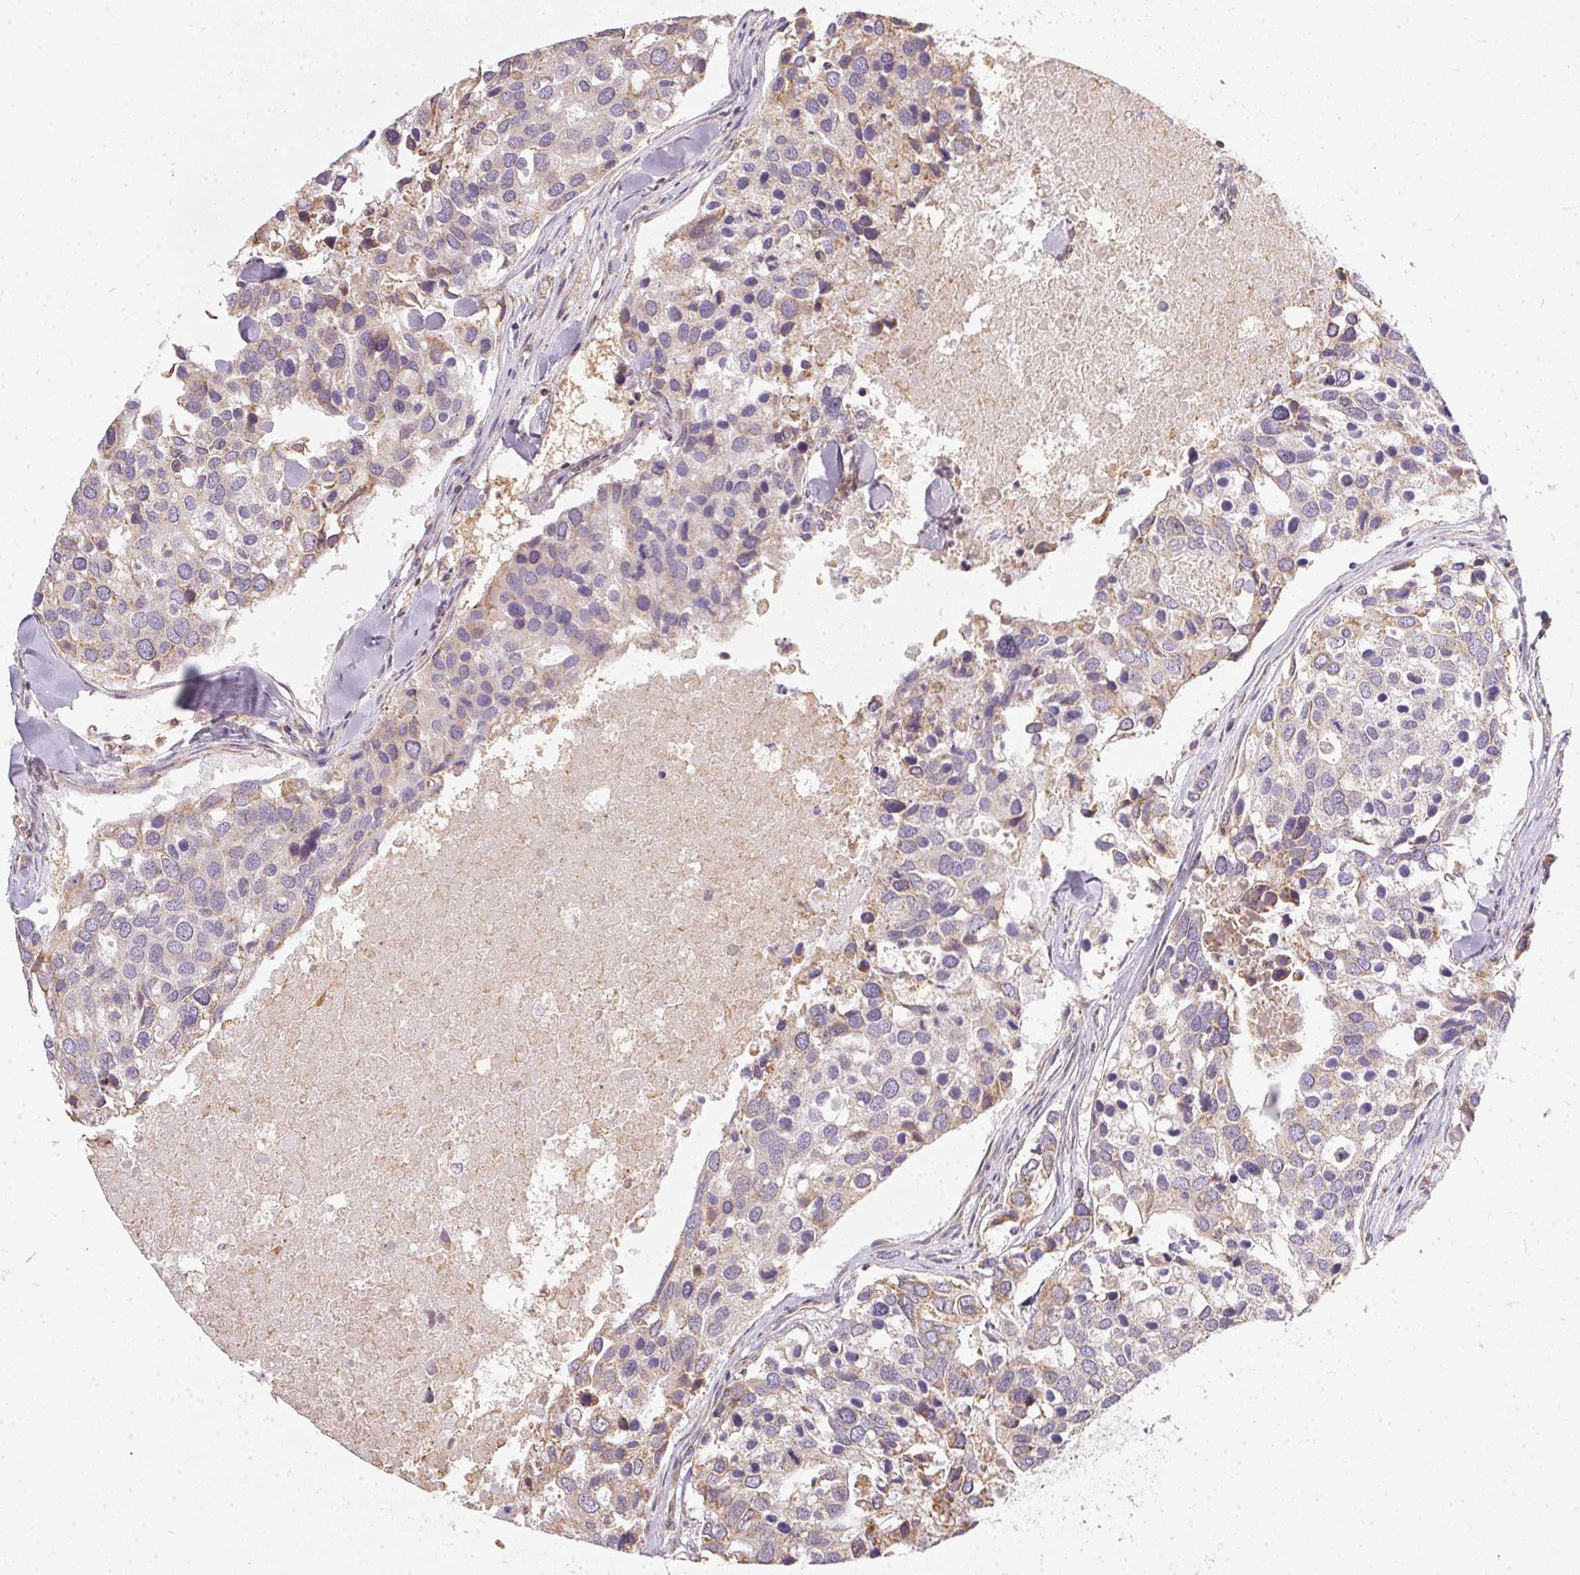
{"staining": {"intensity": "weak", "quantity": "25%-75%", "location": "cytoplasmic/membranous"}, "tissue": "breast cancer", "cell_type": "Tumor cells", "image_type": "cancer", "snomed": [{"axis": "morphology", "description": "Duct carcinoma"}, {"axis": "topography", "description": "Breast"}], "caption": "Immunohistochemical staining of infiltrating ductal carcinoma (breast) shows low levels of weak cytoplasmic/membranous staining in approximately 25%-75% of tumor cells. (brown staining indicates protein expression, while blue staining denotes nuclei).", "gene": "VWA5B2", "patient": {"sex": "female", "age": 83}}